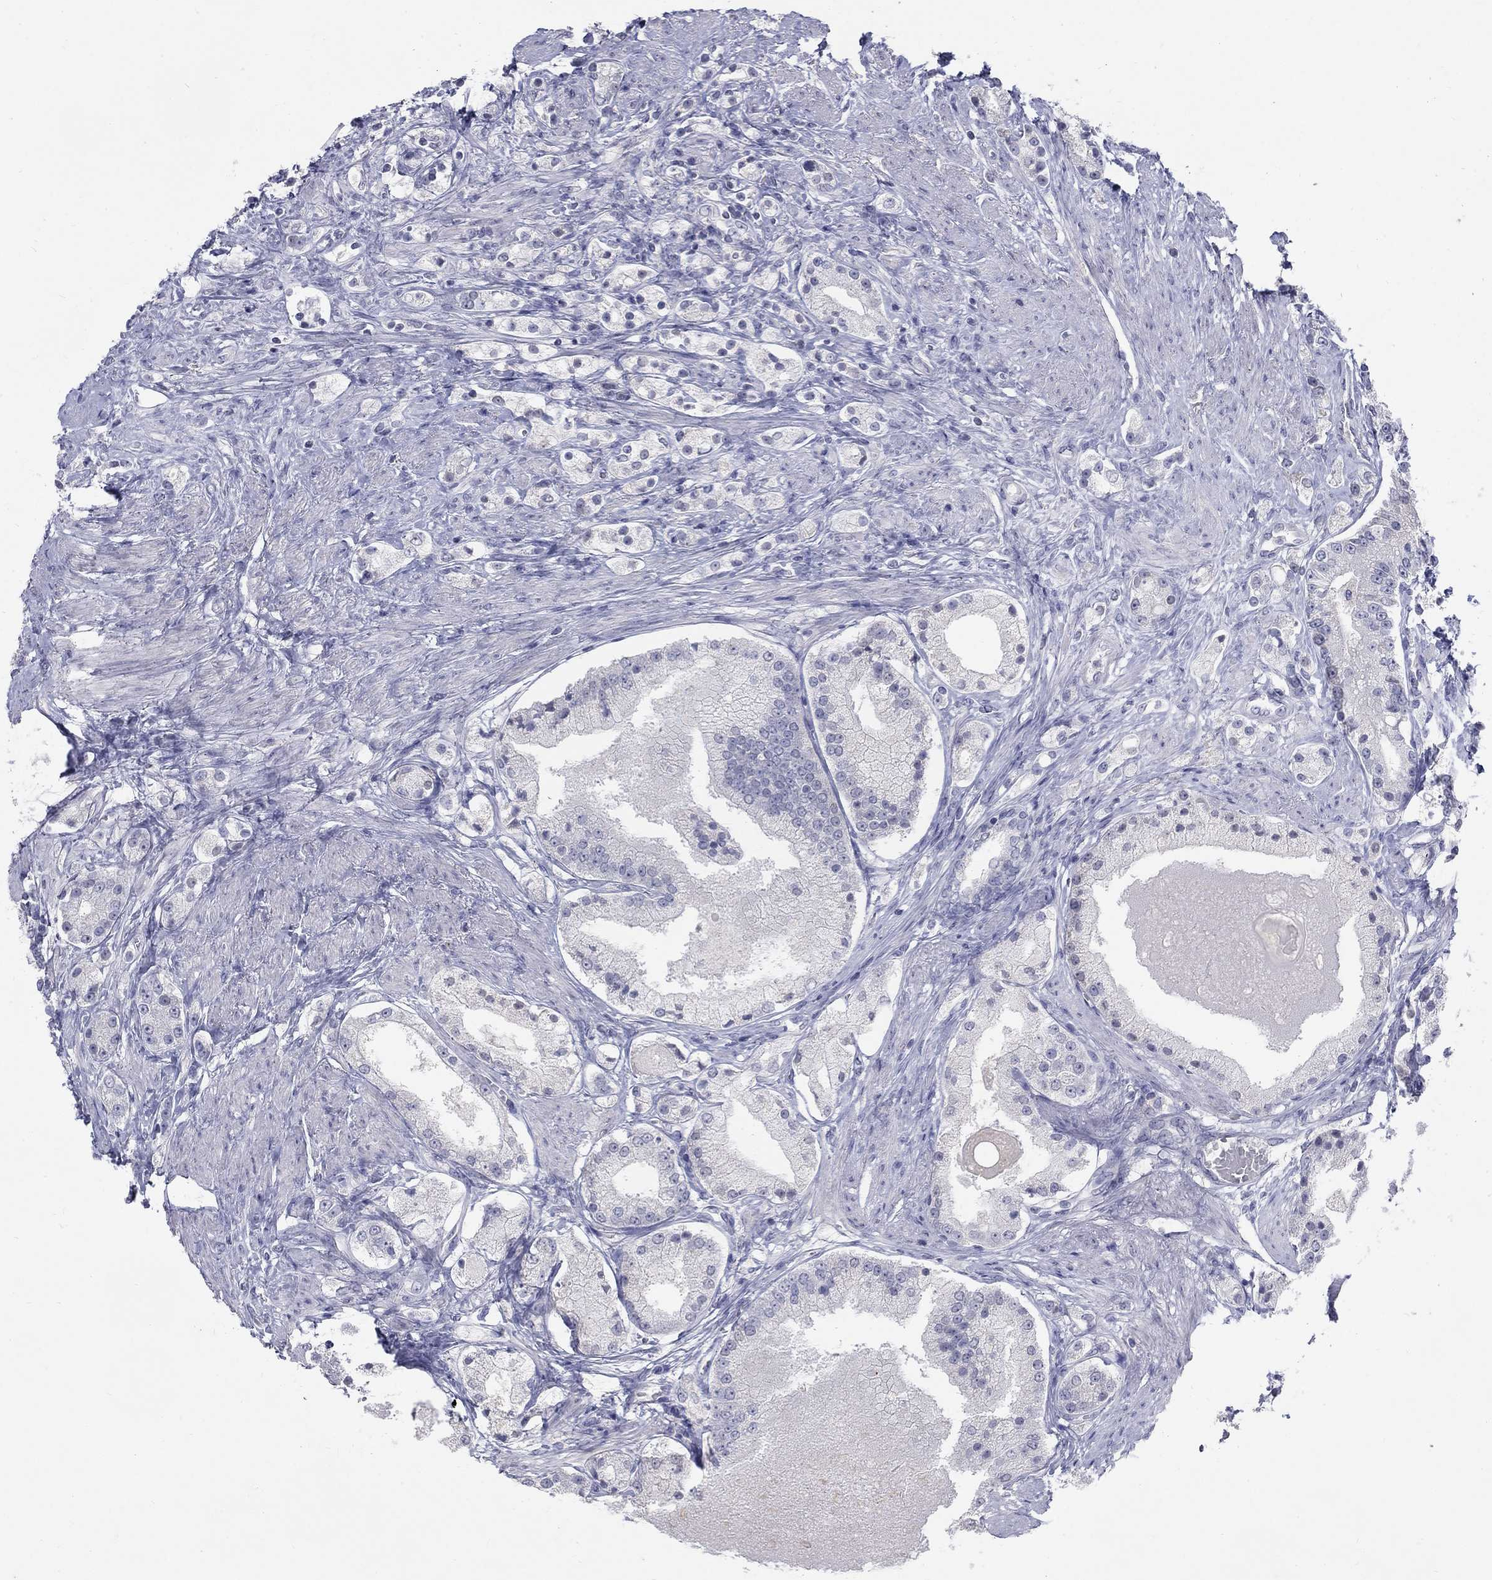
{"staining": {"intensity": "negative", "quantity": "none", "location": "none"}, "tissue": "prostate cancer", "cell_type": "Tumor cells", "image_type": "cancer", "snomed": [{"axis": "morphology", "description": "Adenocarcinoma, NOS"}, {"axis": "topography", "description": "Prostate and seminal vesicle, NOS"}, {"axis": "topography", "description": "Prostate"}], "caption": "Immunohistochemistry (IHC) image of human prostate adenocarcinoma stained for a protein (brown), which reveals no staining in tumor cells.", "gene": "PTH1R", "patient": {"sex": "male", "age": 67}}